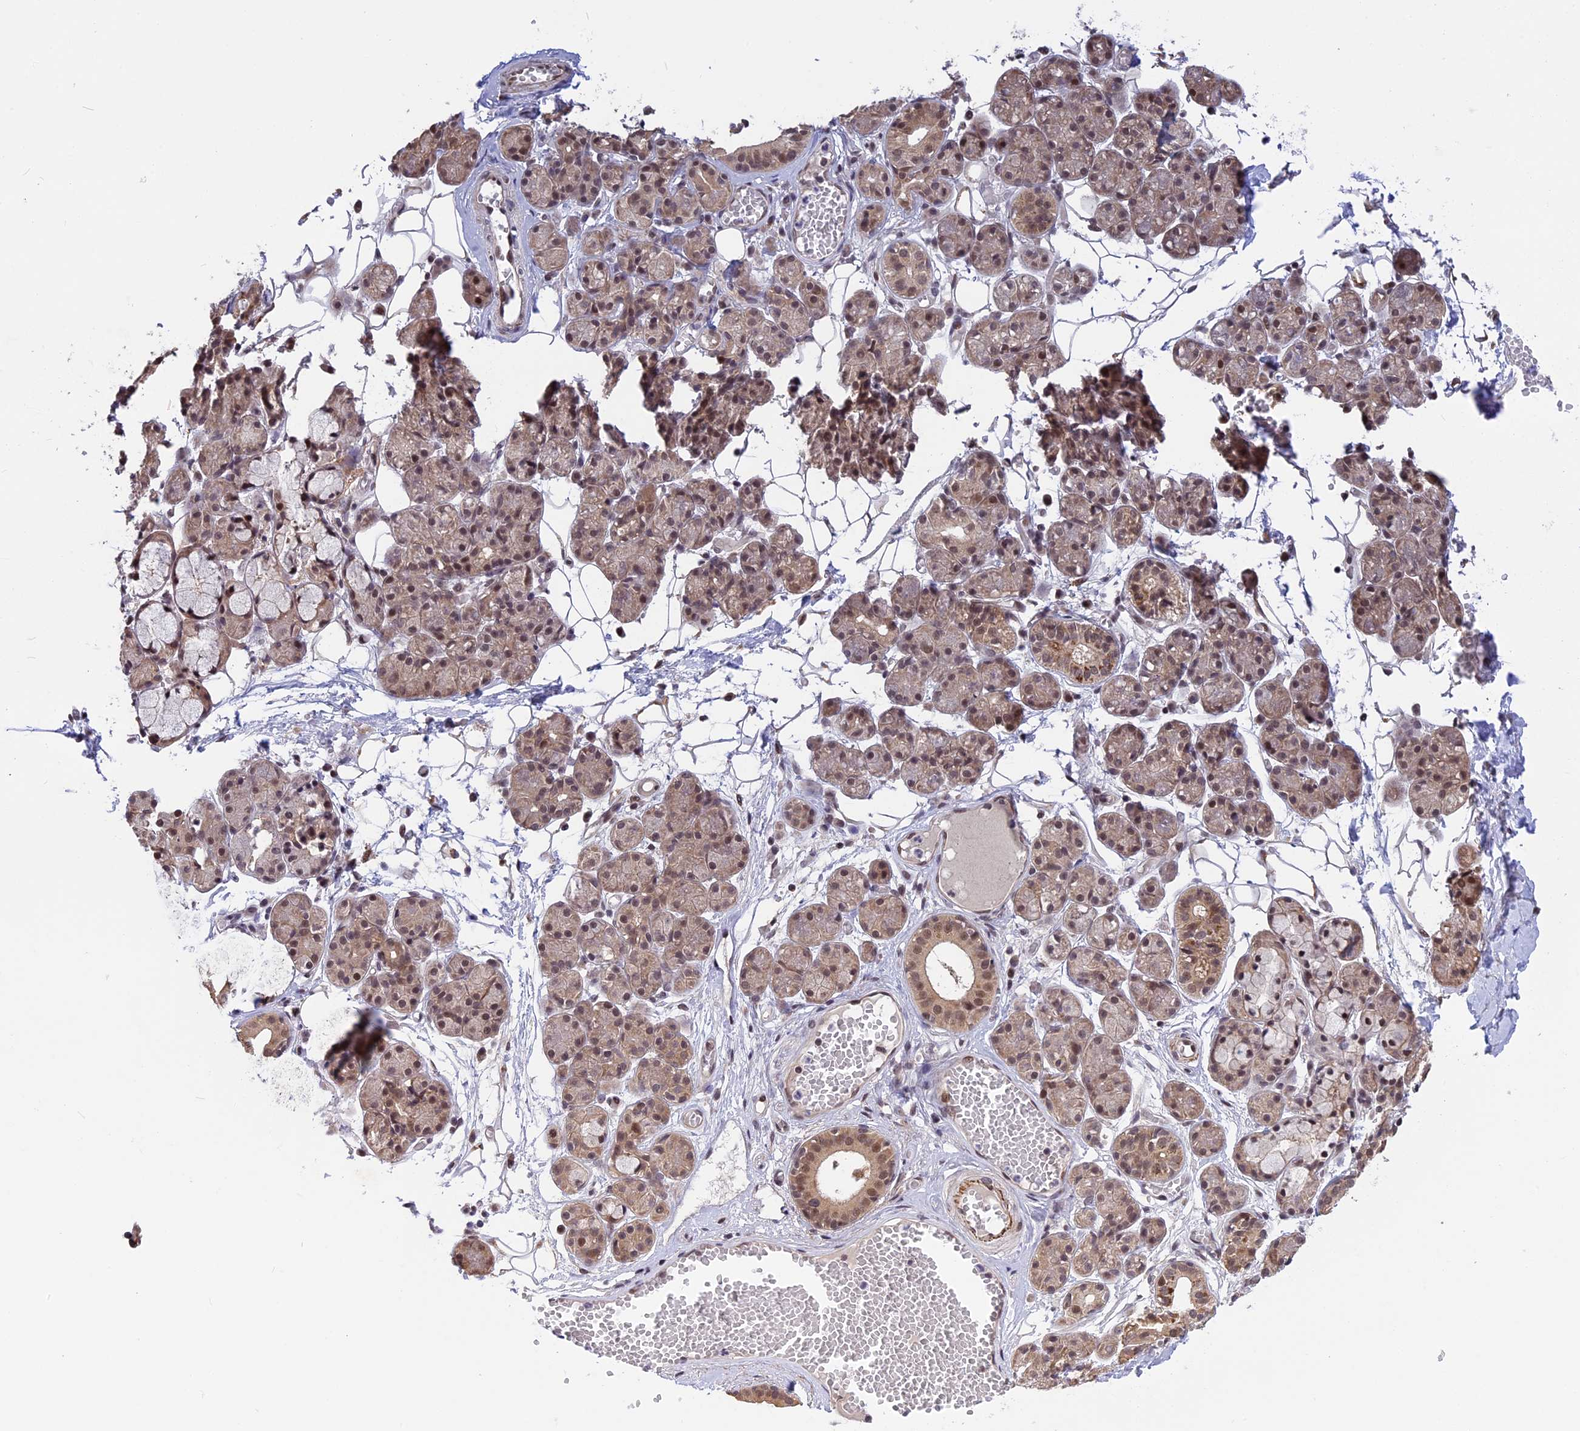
{"staining": {"intensity": "moderate", "quantity": ">75%", "location": "nuclear"}, "tissue": "salivary gland", "cell_type": "Glandular cells", "image_type": "normal", "snomed": [{"axis": "morphology", "description": "Normal tissue, NOS"}, {"axis": "topography", "description": "Salivary gland"}], "caption": "Brown immunohistochemical staining in unremarkable human salivary gland reveals moderate nuclear expression in approximately >75% of glandular cells.", "gene": "POLR2C", "patient": {"sex": "male", "age": 63}}